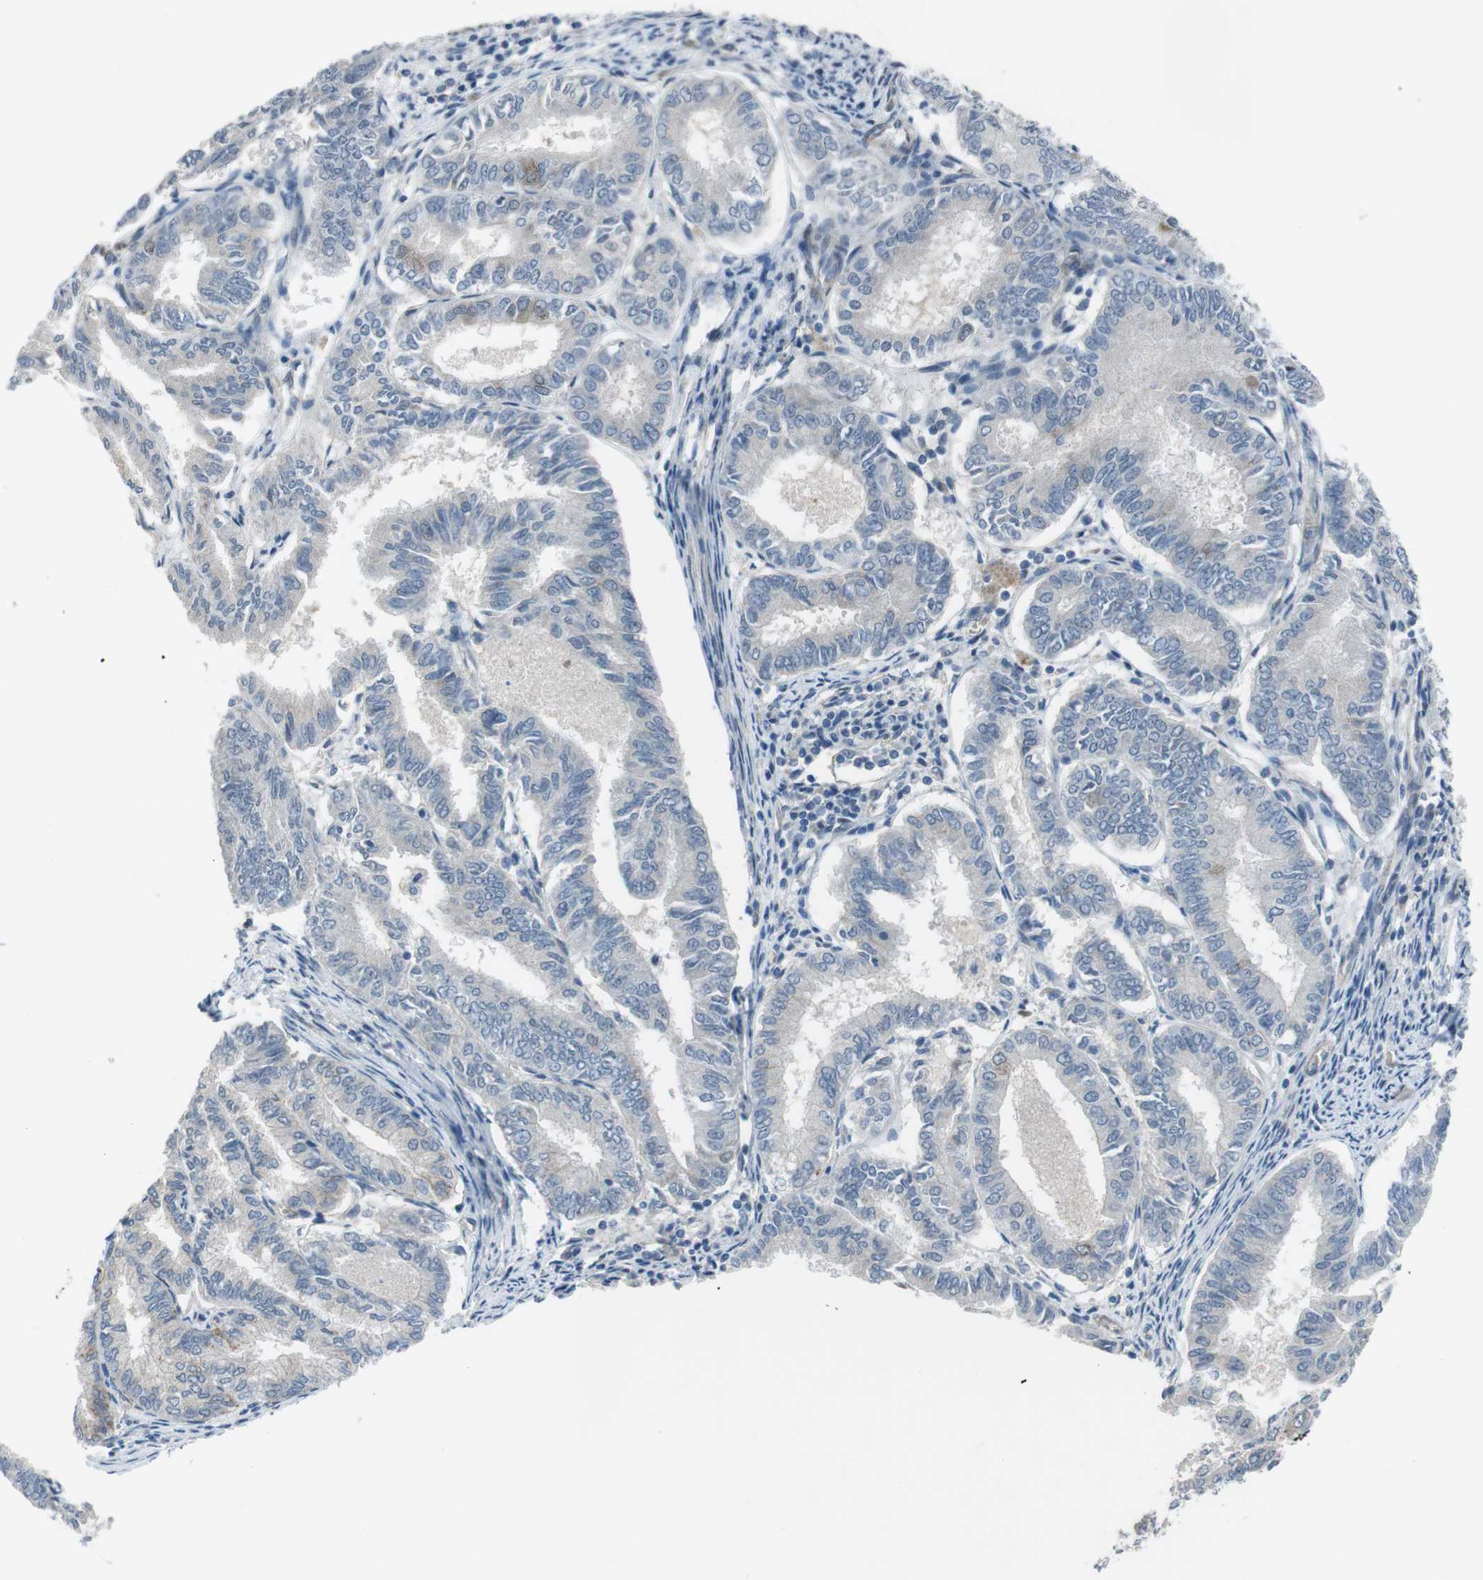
{"staining": {"intensity": "negative", "quantity": "none", "location": "none"}, "tissue": "endometrial cancer", "cell_type": "Tumor cells", "image_type": "cancer", "snomed": [{"axis": "morphology", "description": "Adenocarcinoma, NOS"}, {"axis": "topography", "description": "Endometrium"}], "caption": "A high-resolution photomicrograph shows IHC staining of adenocarcinoma (endometrial), which reveals no significant positivity in tumor cells.", "gene": "ANK2", "patient": {"sex": "female", "age": 86}}